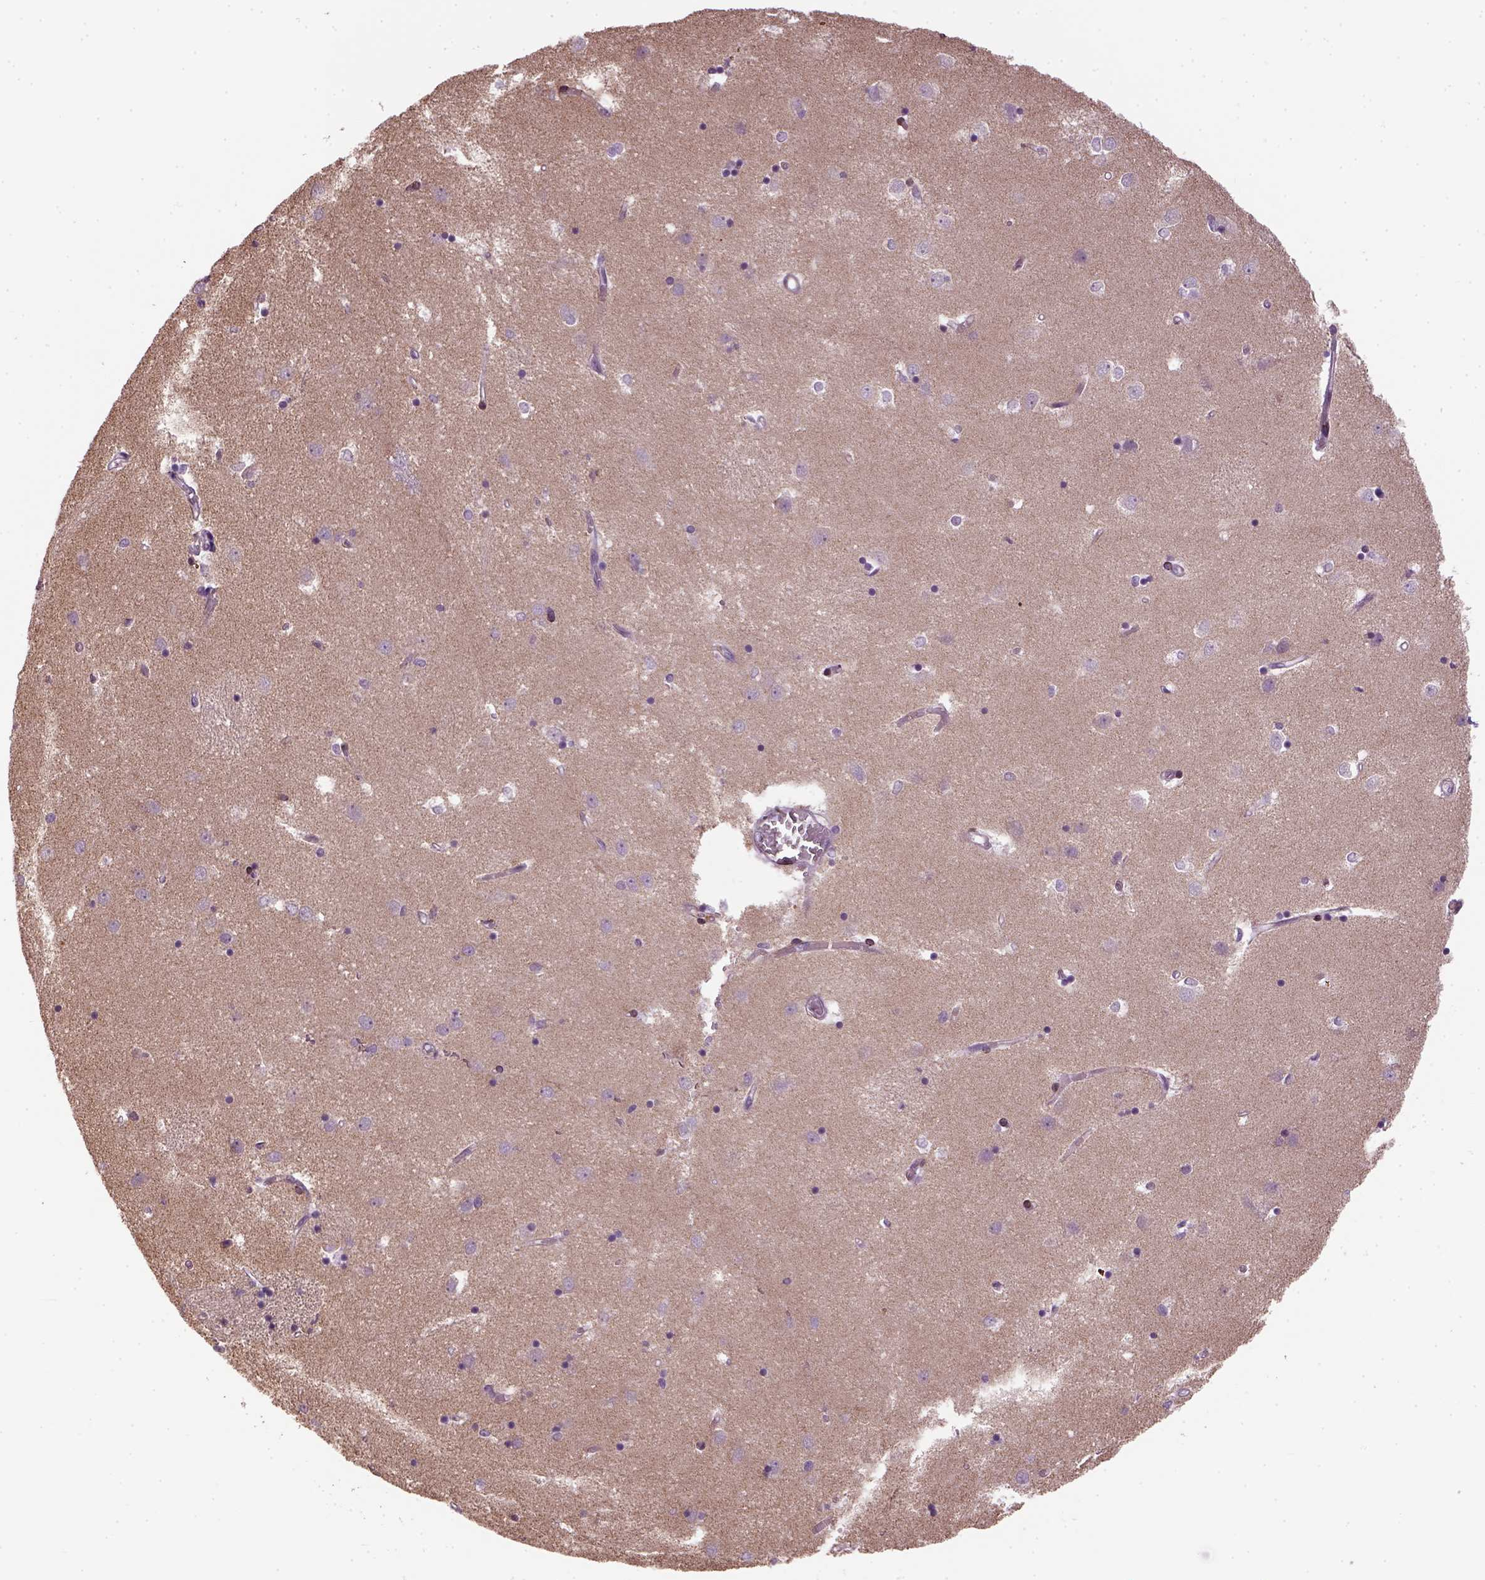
{"staining": {"intensity": "negative", "quantity": "none", "location": "none"}, "tissue": "caudate", "cell_type": "Glial cells", "image_type": "normal", "snomed": [{"axis": "morphology", "description": "Normal tissue, NOS"}, {"axis": "topography", "description": "Lateral ventricle wall"}], "caption": "Caudate was stained to show a protein in brown. There is no significant expression in glial cells.", "gene": "XK", "patient": {"sex": "male", "age": 54}}